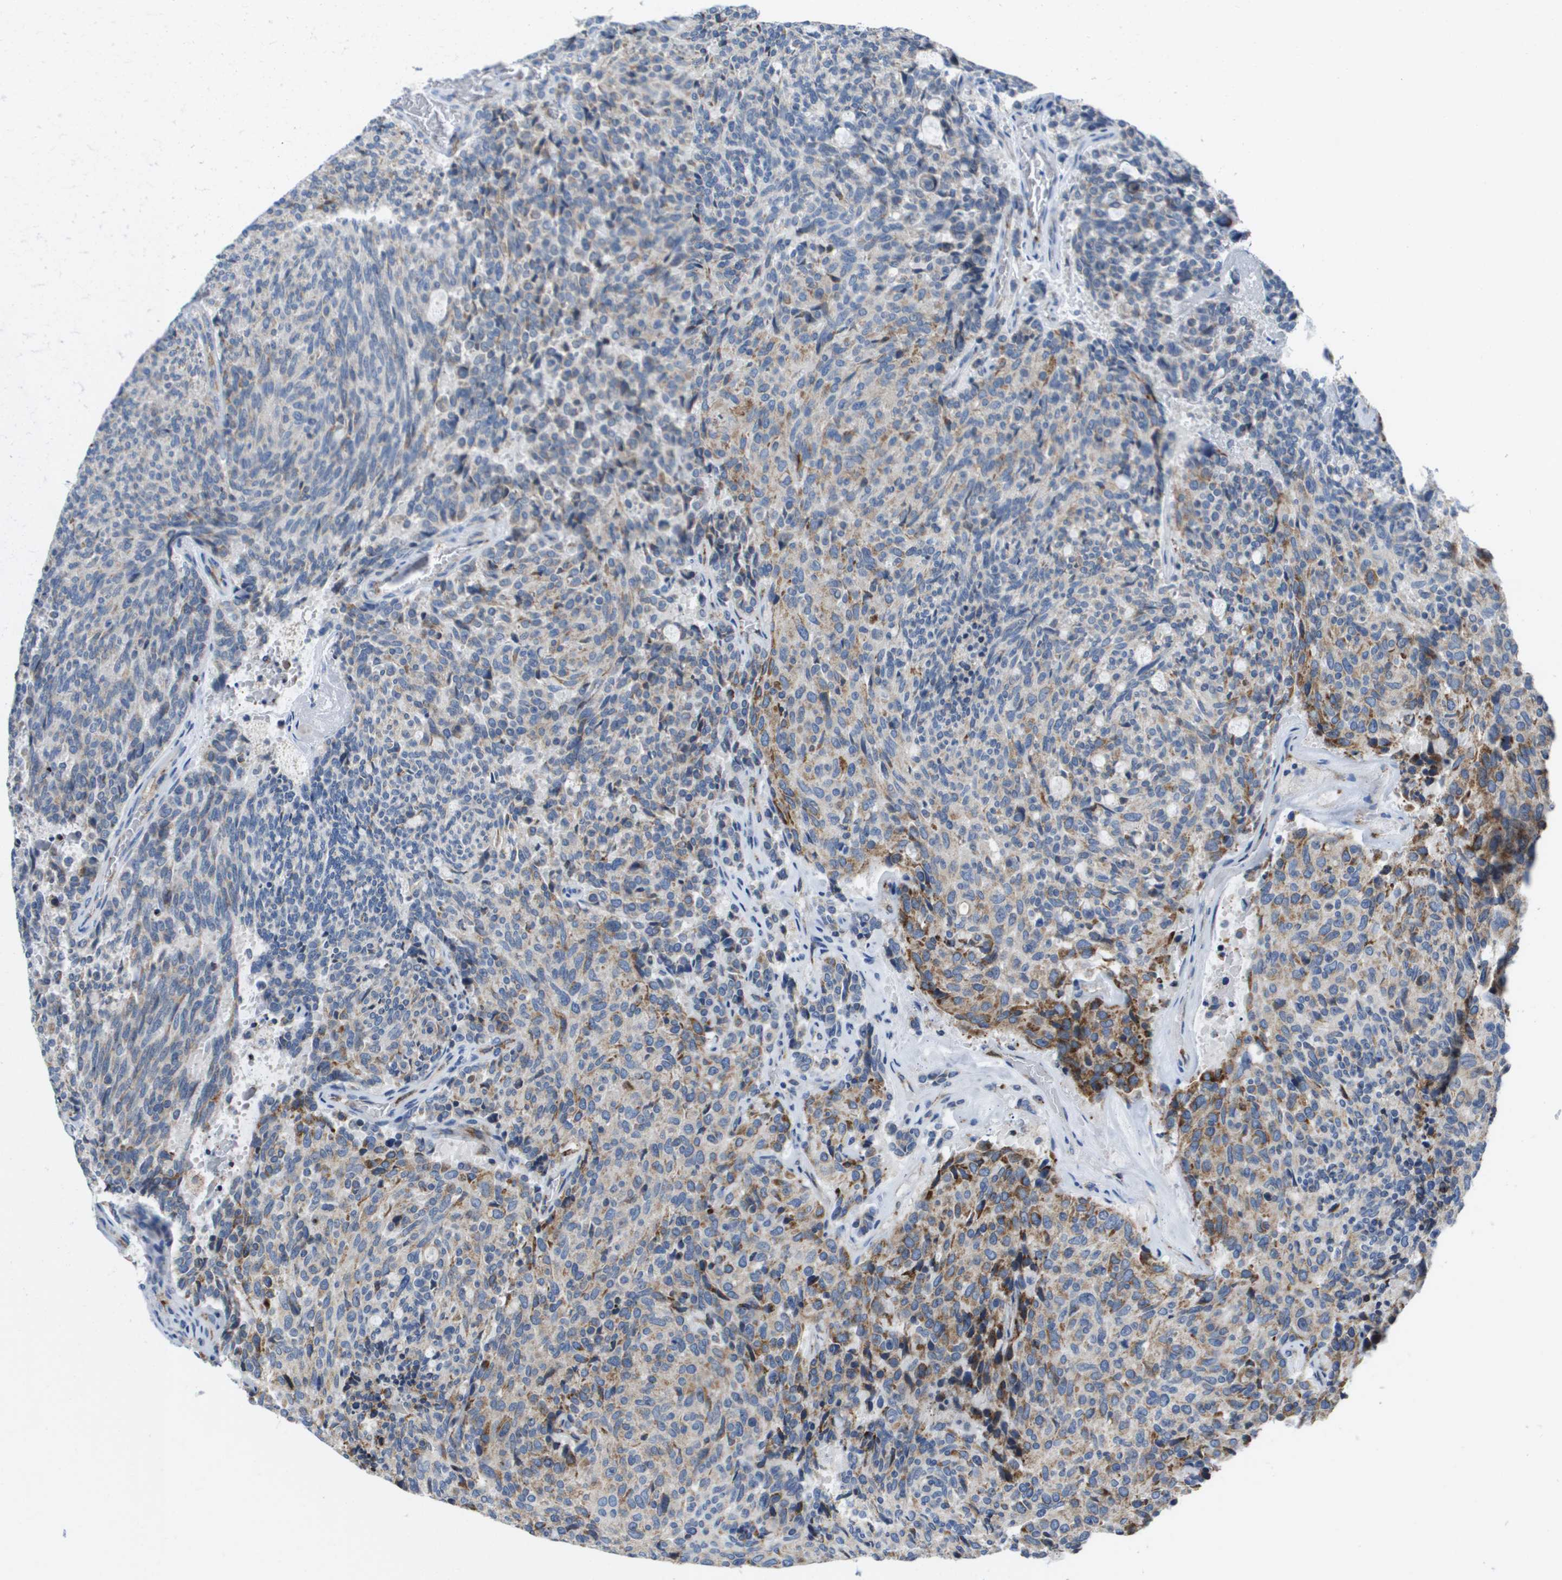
{"staining": {"intensity": "moderate", "quantity": "<25%", "location": "cytoplasmic/membranous"}, "tissue": "carcinoid", "cell_type": "Tumor cells", "image_type": "cancer", "snomed": [{"axis": "morphology", "description": "Carcinoid, malignant, NOS"}, {"axis": "topography", "description": "Pancreas"}], "caption": "A brown stain shows moderate cytoplasmic/membranous expression of a protein in human carcinoid tumor cells.", "gene": "CD3G", "patient": {"sex": "female", "age": 54}}